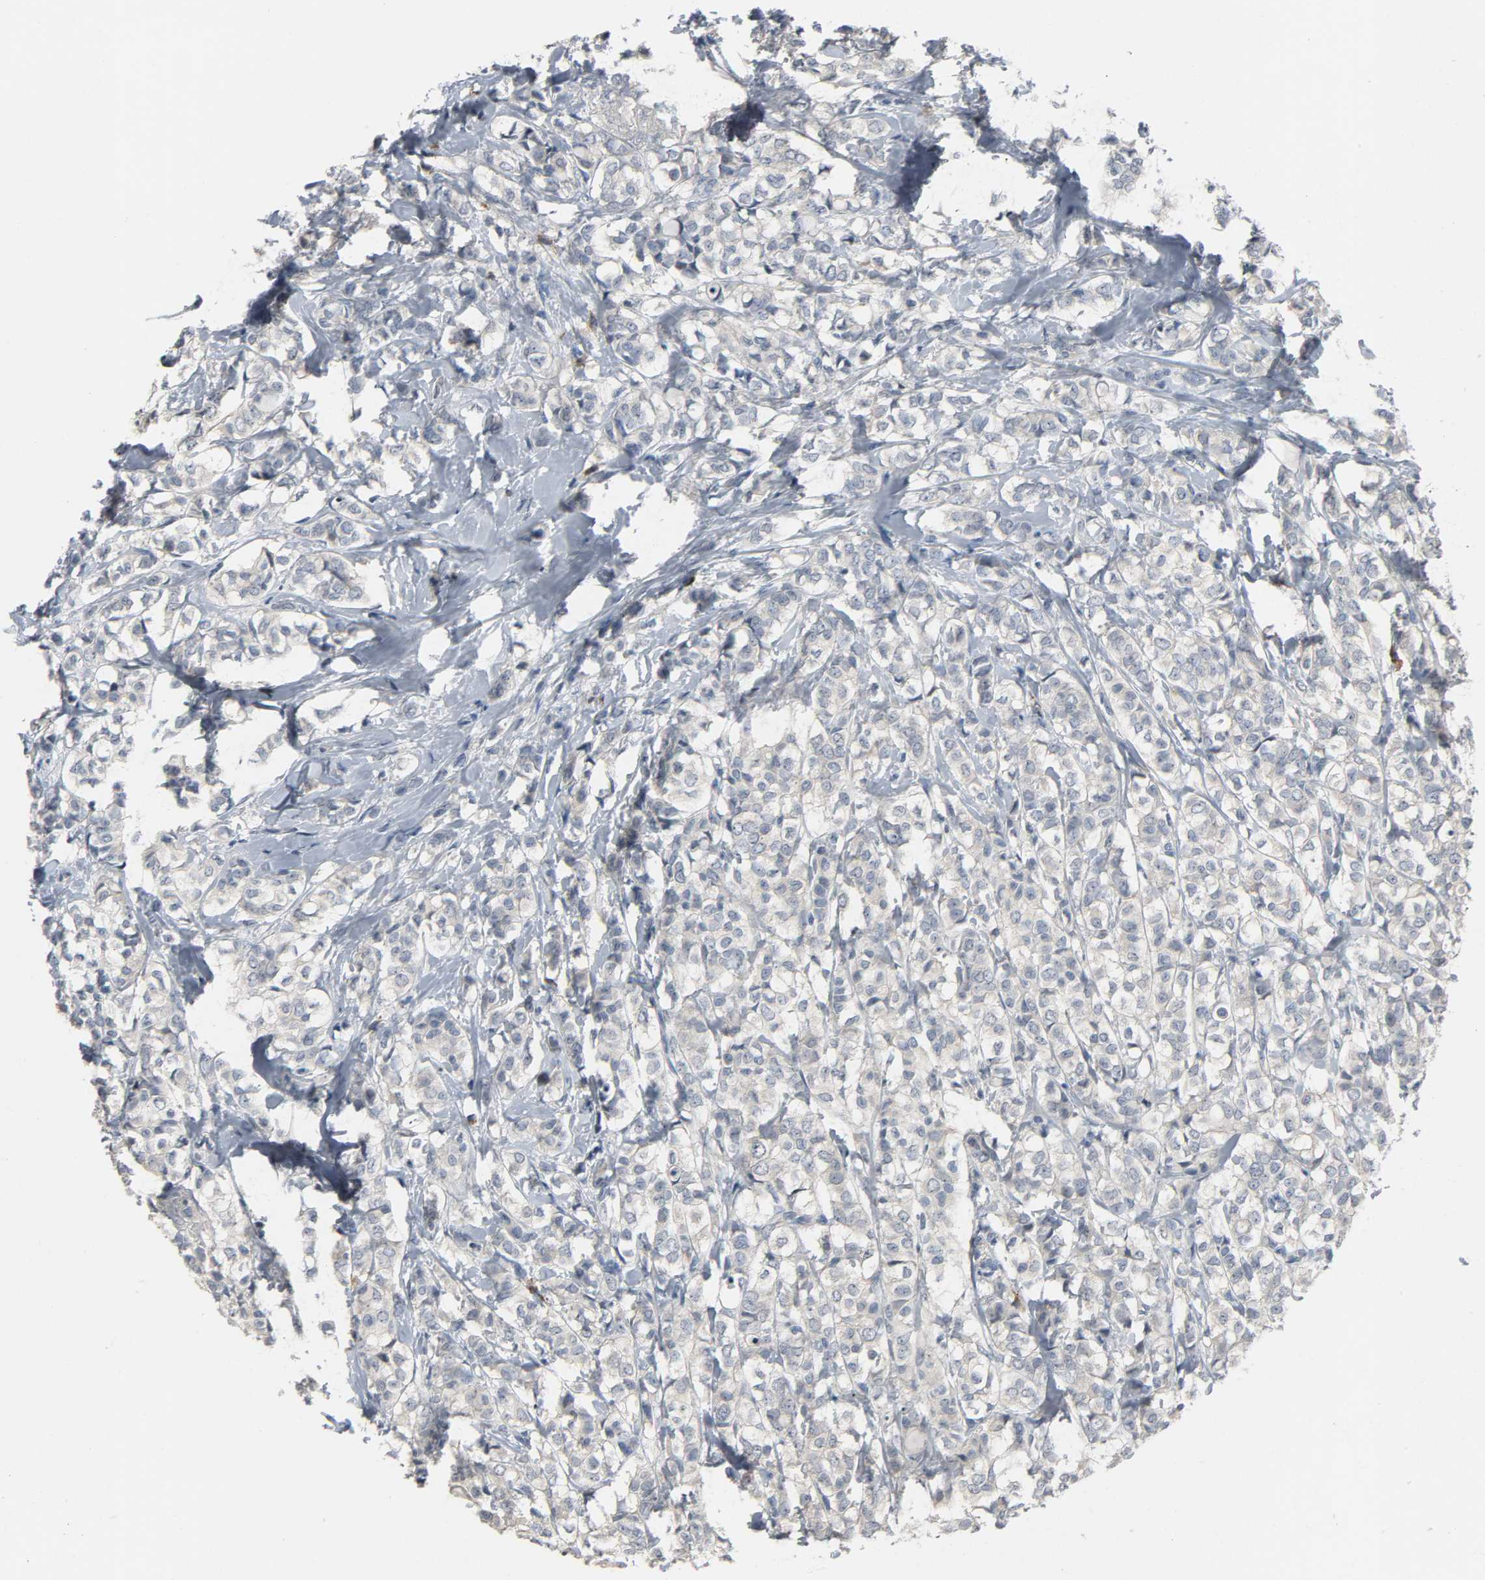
{"staining": {"intensity": "weak", "quantity": "<25%", "location": "cytoplasmic/membranous"}, "tissue": "breast cancer", "cell_type": "Tumor cells", "image_type": "cancer", "snomed": [{"axis": "morphology", "description": "Lobular carcinoma"}, {"axis": "topography", "description": "Breast"}], "caption": "The IHC image has no significant expression in tumor cells of breast cancer (lobular carcinoma) tissue. The staining is performed using DAB brown chromogen with nuclei counter-stained in using hematoxylin.", "gene": "CD4", "patient": {"sex": "female", "age": 60}}